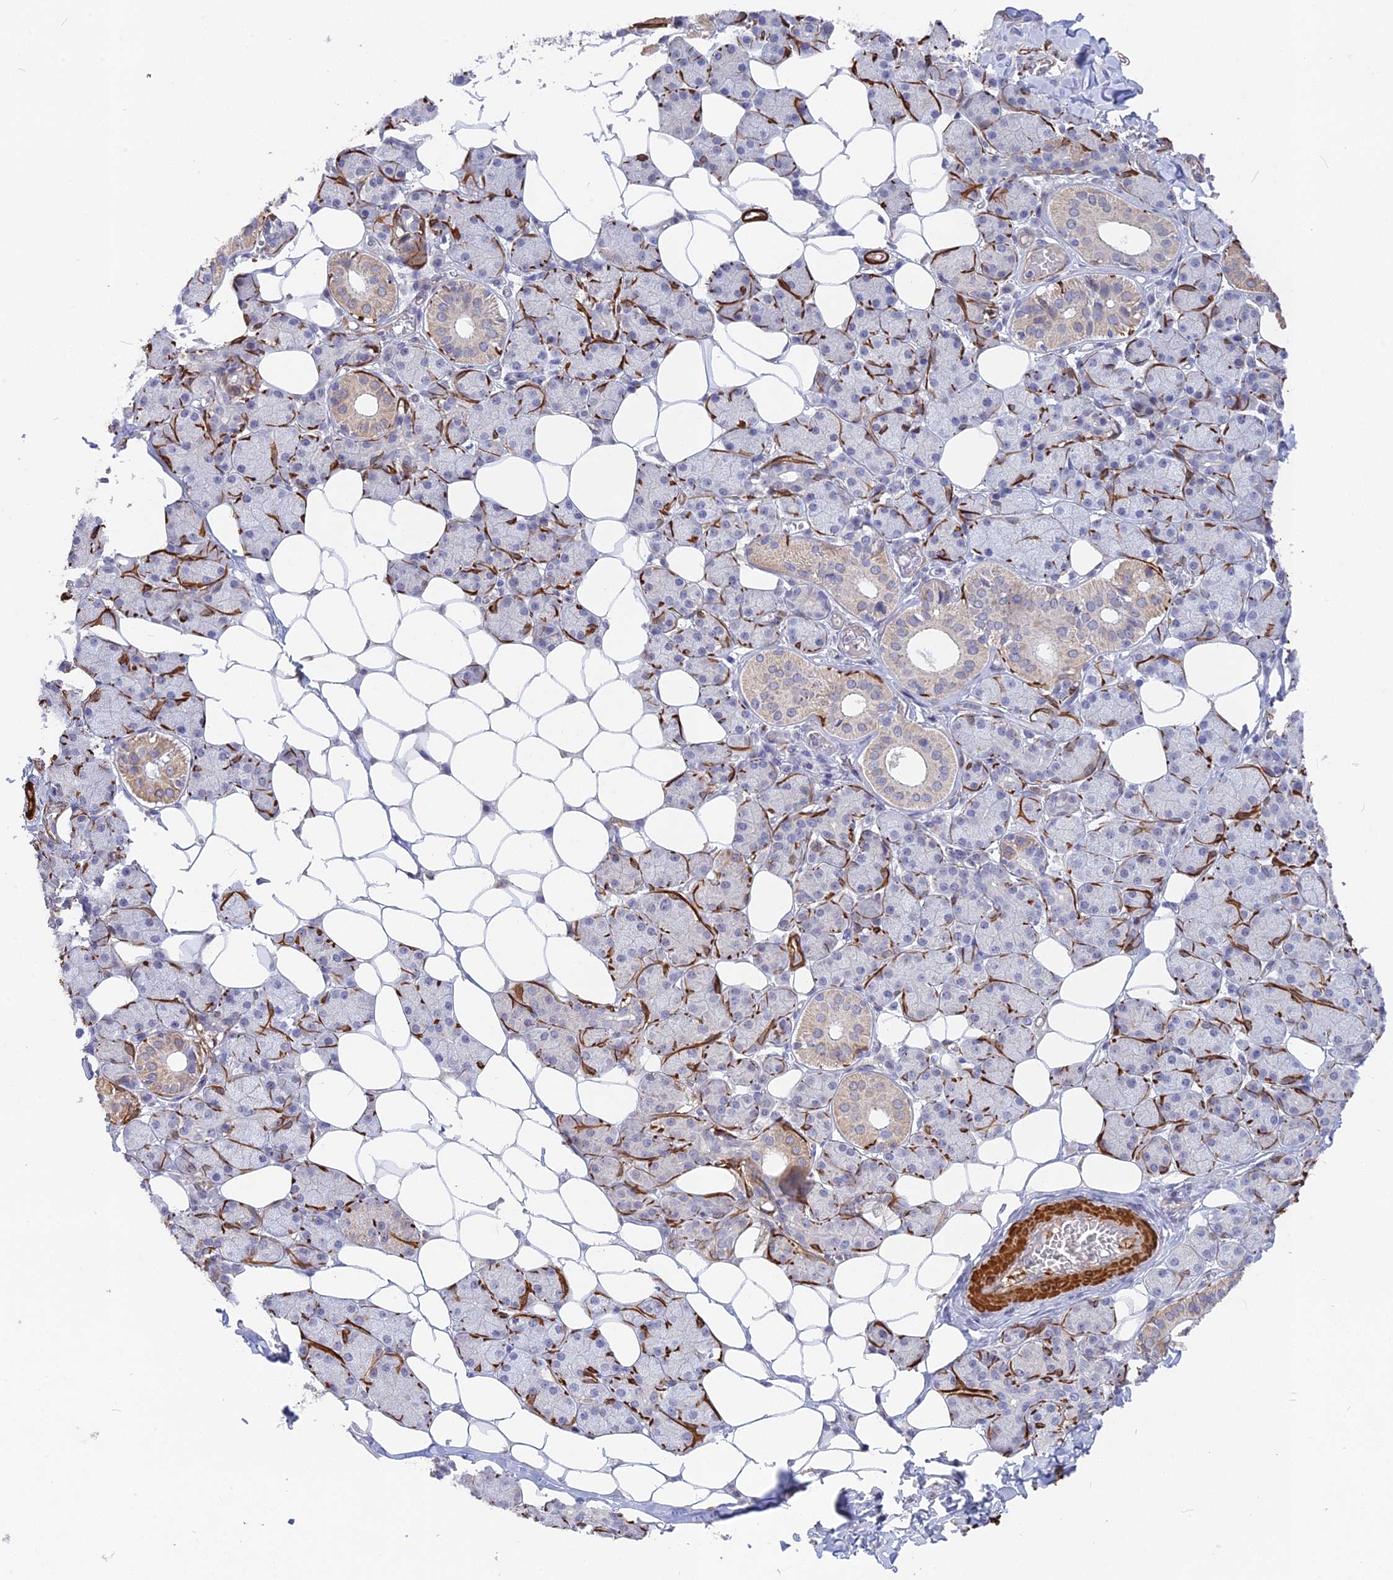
{"staining": {"intensity": "strong", "quantity": "<25%", "location": "cytoplasmic/membranous"}, "tissue": "salivary gland", "cell_type": "Glandular cells", "image_type": "normal", "snomed": [{"axis": "morphology", "description": "Normal tissue, NOS"}, {"axis": "topography", "description": "Salivary gland"}], "caption": "Immunohistochemistry (IHC) image of benign salivary gland stained for a protein (brown), which demonstrates medium levels of strong cytoplasmic/membranous staining in approximately <25% of glandular cells.", "gene": "CCDC154", "patient": {"sex": "female", "age": 33}}